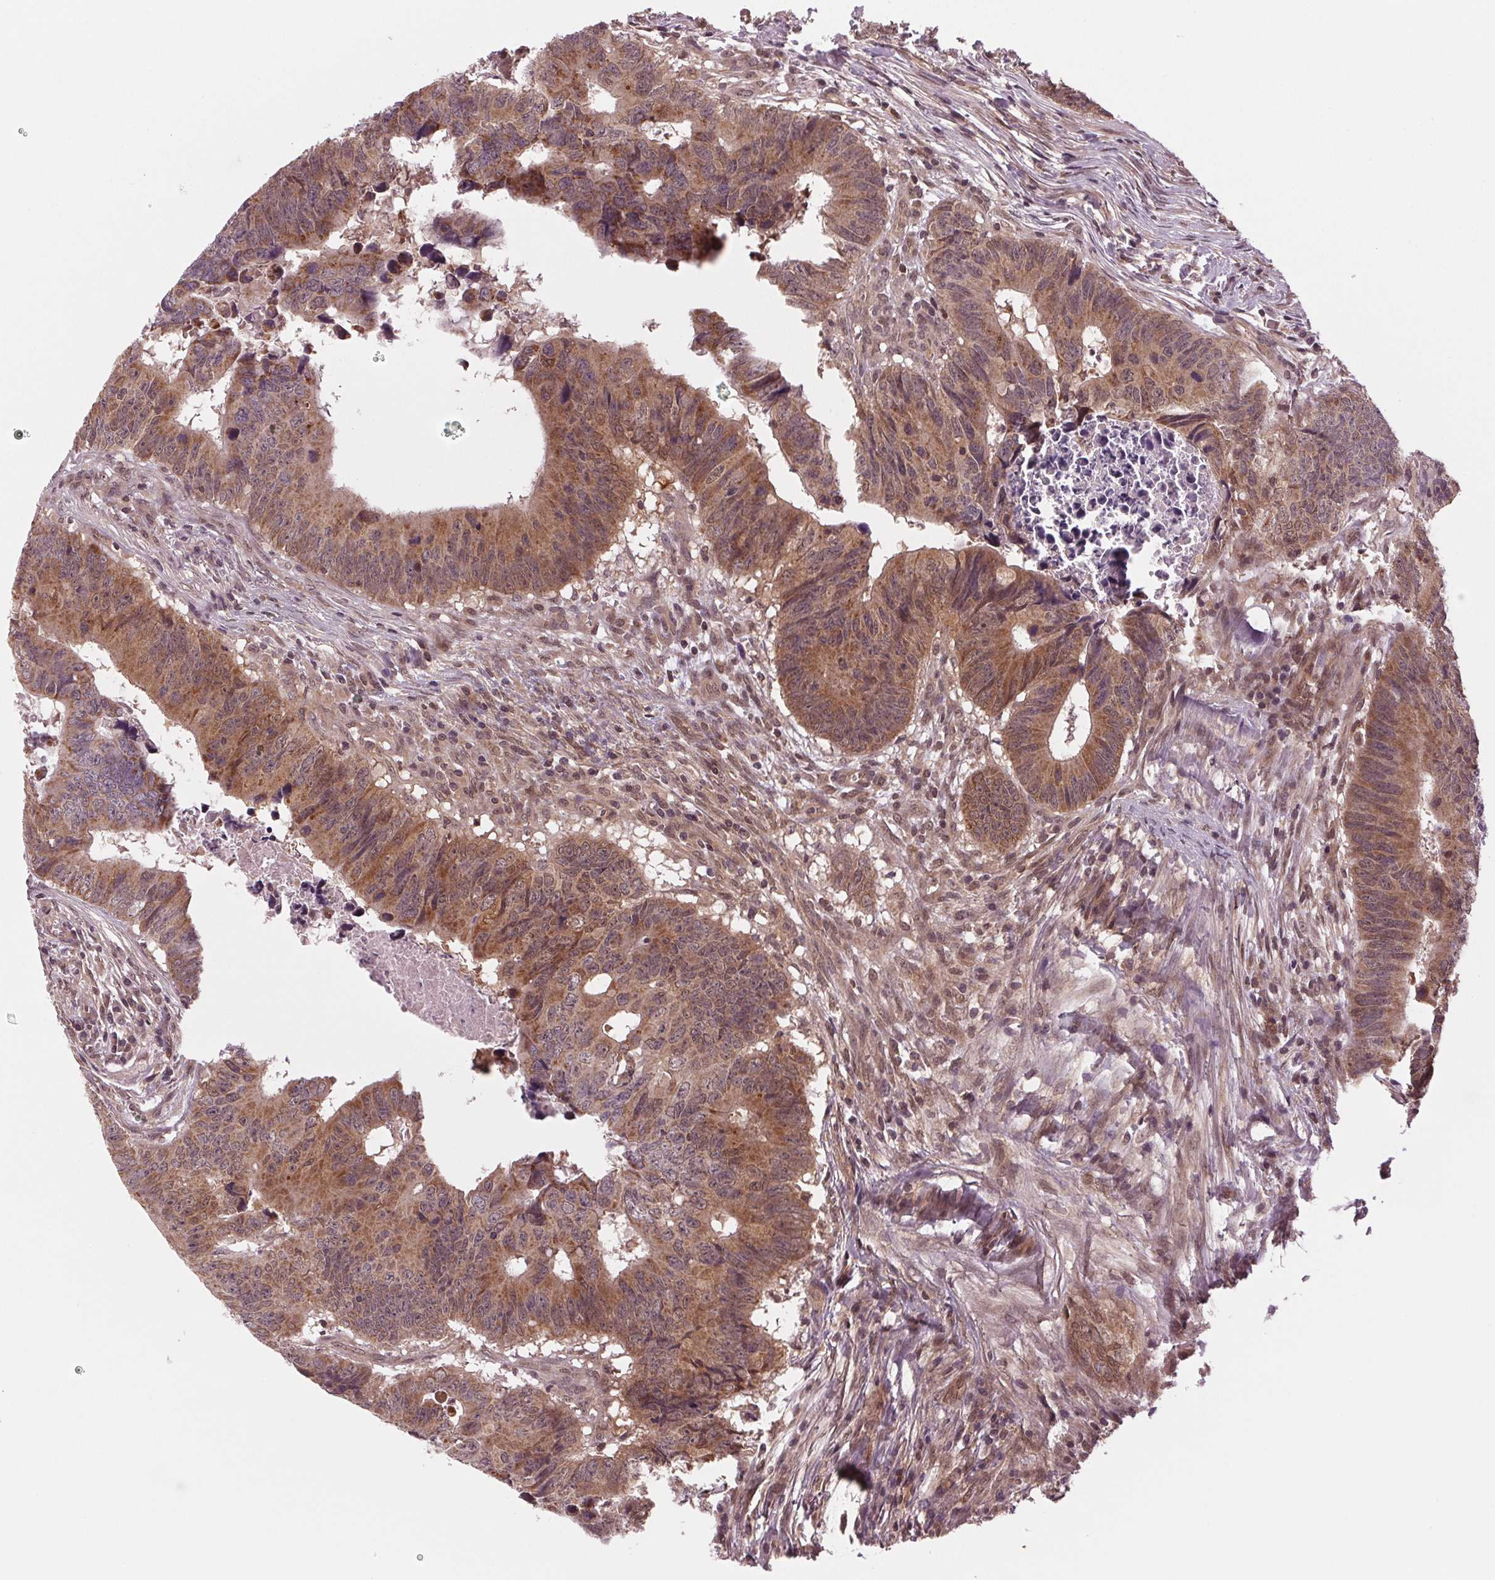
{"staining": {"intensity": "moderate", "quantity": ">75%", "location": "cytoplasmic/membranous"}, "tissue": "colorectal cancer", "cell_type": "Tumor cells", "image_type": "cancer", "snomed": [{"axis": "morphology", "description": "Adenocarcinoma, NOS"}, {"axis": "topography", "description": "Colon"}], "caption": "An image showing moderate cytoplasmic/membranous expression in about >75% of tumor cells in colorectal cancer (adenocarcinoma), as visualized by brown immunohistochemical staining.", "gene": "STAT3", "patient": {"sex": "female", "age": 82}}